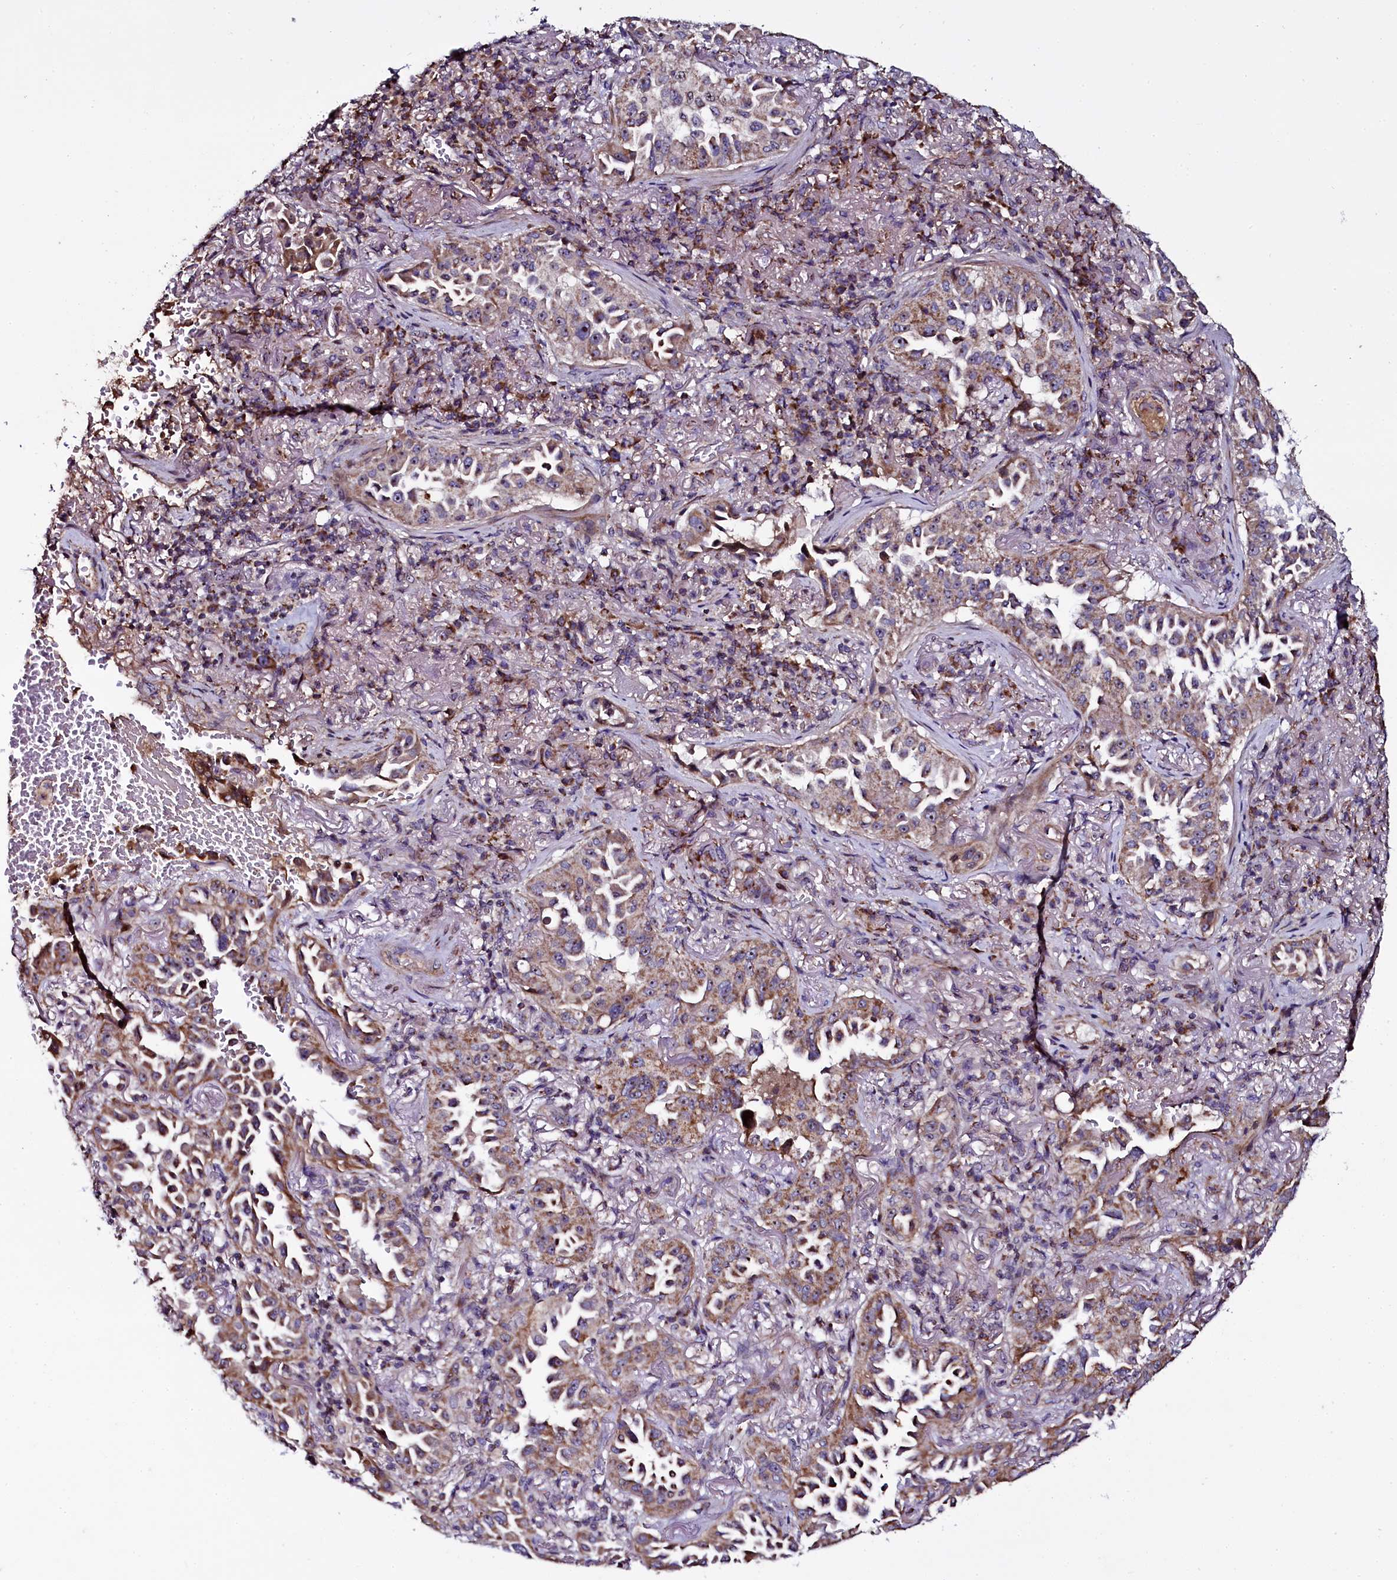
{"staining": {"intensity": "moderate", "quantity": ">75%", "location": "cytoplasmic/membranous,nuclear"}, "tissue": "lung cancer", "cell_type": "Tumor cells", "image_type": "cancer", "snomed": [{"axis": "morphology", "description": "Adenocarcinoma, NOS"}, {"axis": "topography", "description": "Lung"}], "caption": "A medium amount of moderate cytoplasmic/membranous and nuclear staining is seen in about >75% of tumor cells in adenocarcinoma (lung) tissue. (DAB (3,3'-diaminobenzidine) = brown stain, brightfield microscopy at high magnification).", "gene": "NAA80", "patient": {"sex": "female", "age": 69}}